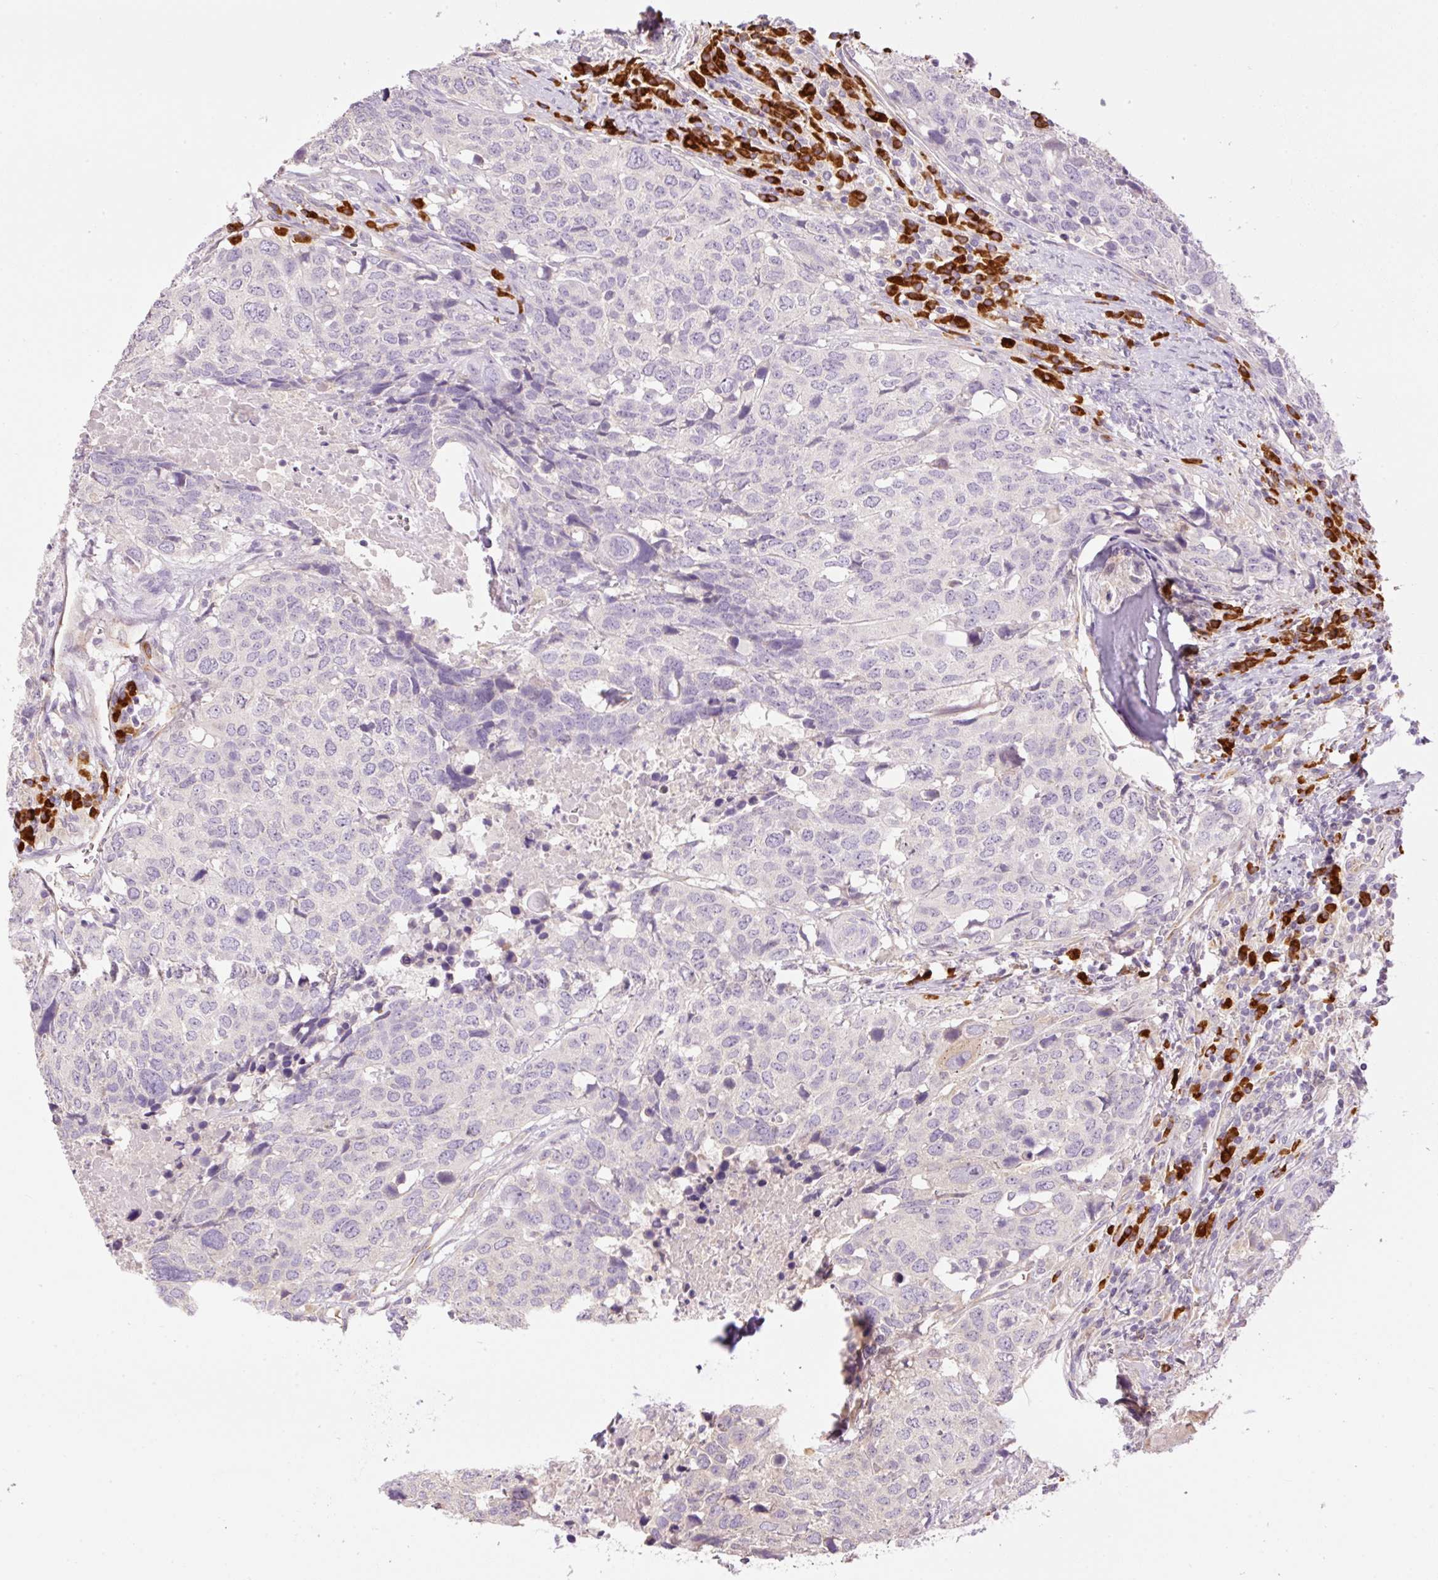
{"staining": {"intensity": "negative", "quantity": "none", "location": "none"}, "tissue": "head and neck cancer", "cell_type": "Tumor cells", "image_type": "cancer", "snomed": [{"axis": "morphology", "description": "Normal tissue, NOS"}, {"axis": "morphology", "description": "Squamous cell carcinoma, NOS"}, {"axis": "topography", "description": "Skeletal muscle"}, {"axis": "topography", "description": "Vascular tissue"}, {"axis": "topography", "description": "Peripheral nerve tissue"}, {"axis": "topography", "description": "Head-Neck"}], "caption": "The IHC histopathology image has no significant staining in tumor cells of squamous cell carcinoma (head and neck) tissue.", "gene": "PNPLA5", "patient": {"sex": "male", "age": 66}}